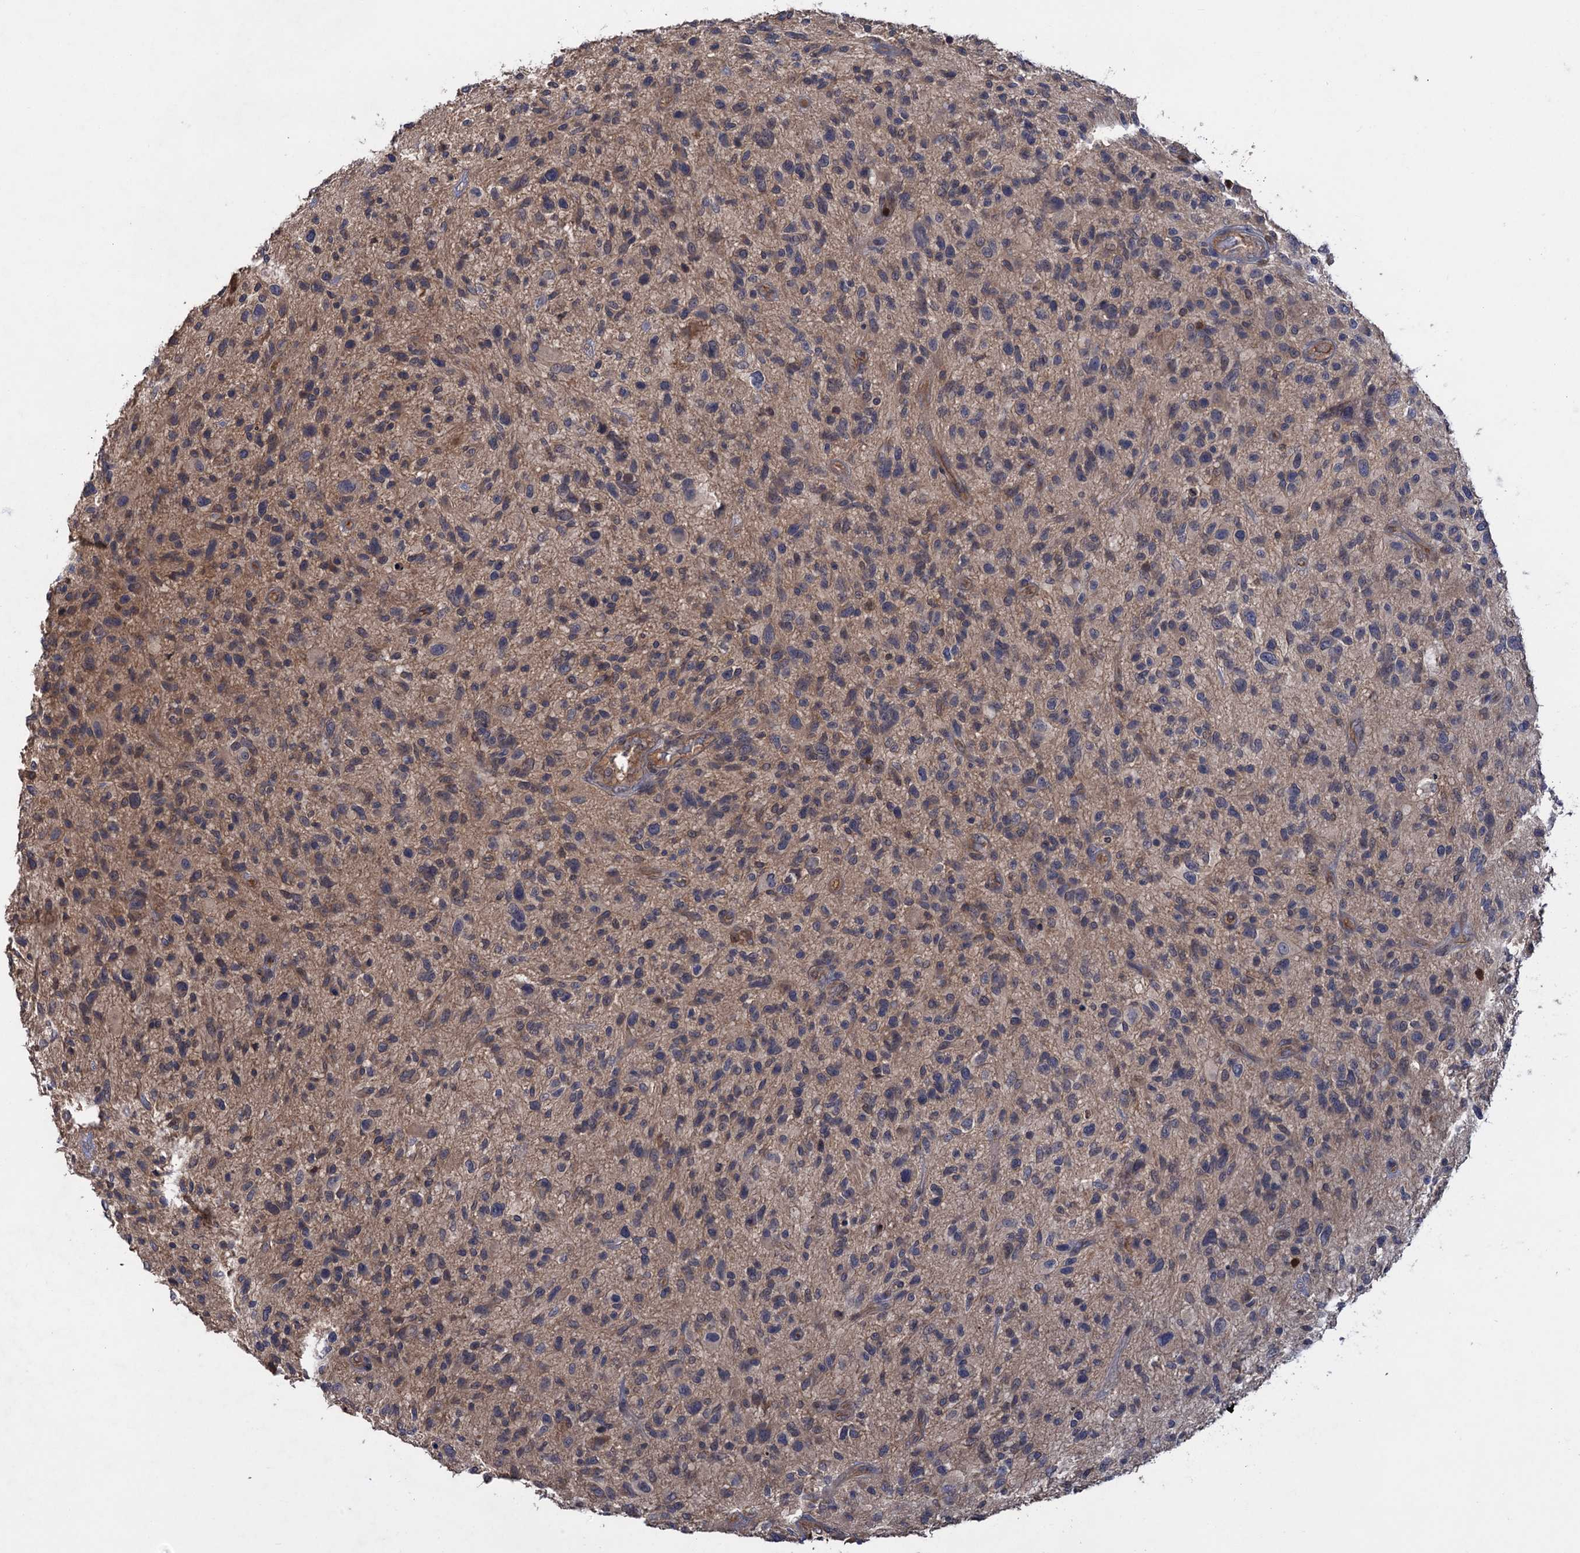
{"staining": {"intensity": "weak", "quantity": "25%-75%", "location": "cytoplasmic/membranous"}, "tissue": "glioma", "cell_type": "Tumor cells", "image_type": "cancer", "snomed": [{"axis": "morphology", "description": "Glioma, malignant, High grade"}, {"axis": "topography", "description": "Brain"}], "caption": "A low amount of weak cytoplasmic/membranous staining is present in approximately 25%-75% of tumor cells in high-grade glioma (malignant) tissue.", "gene": "DGKA", "patient": {"sex": "male", "age": 47}}